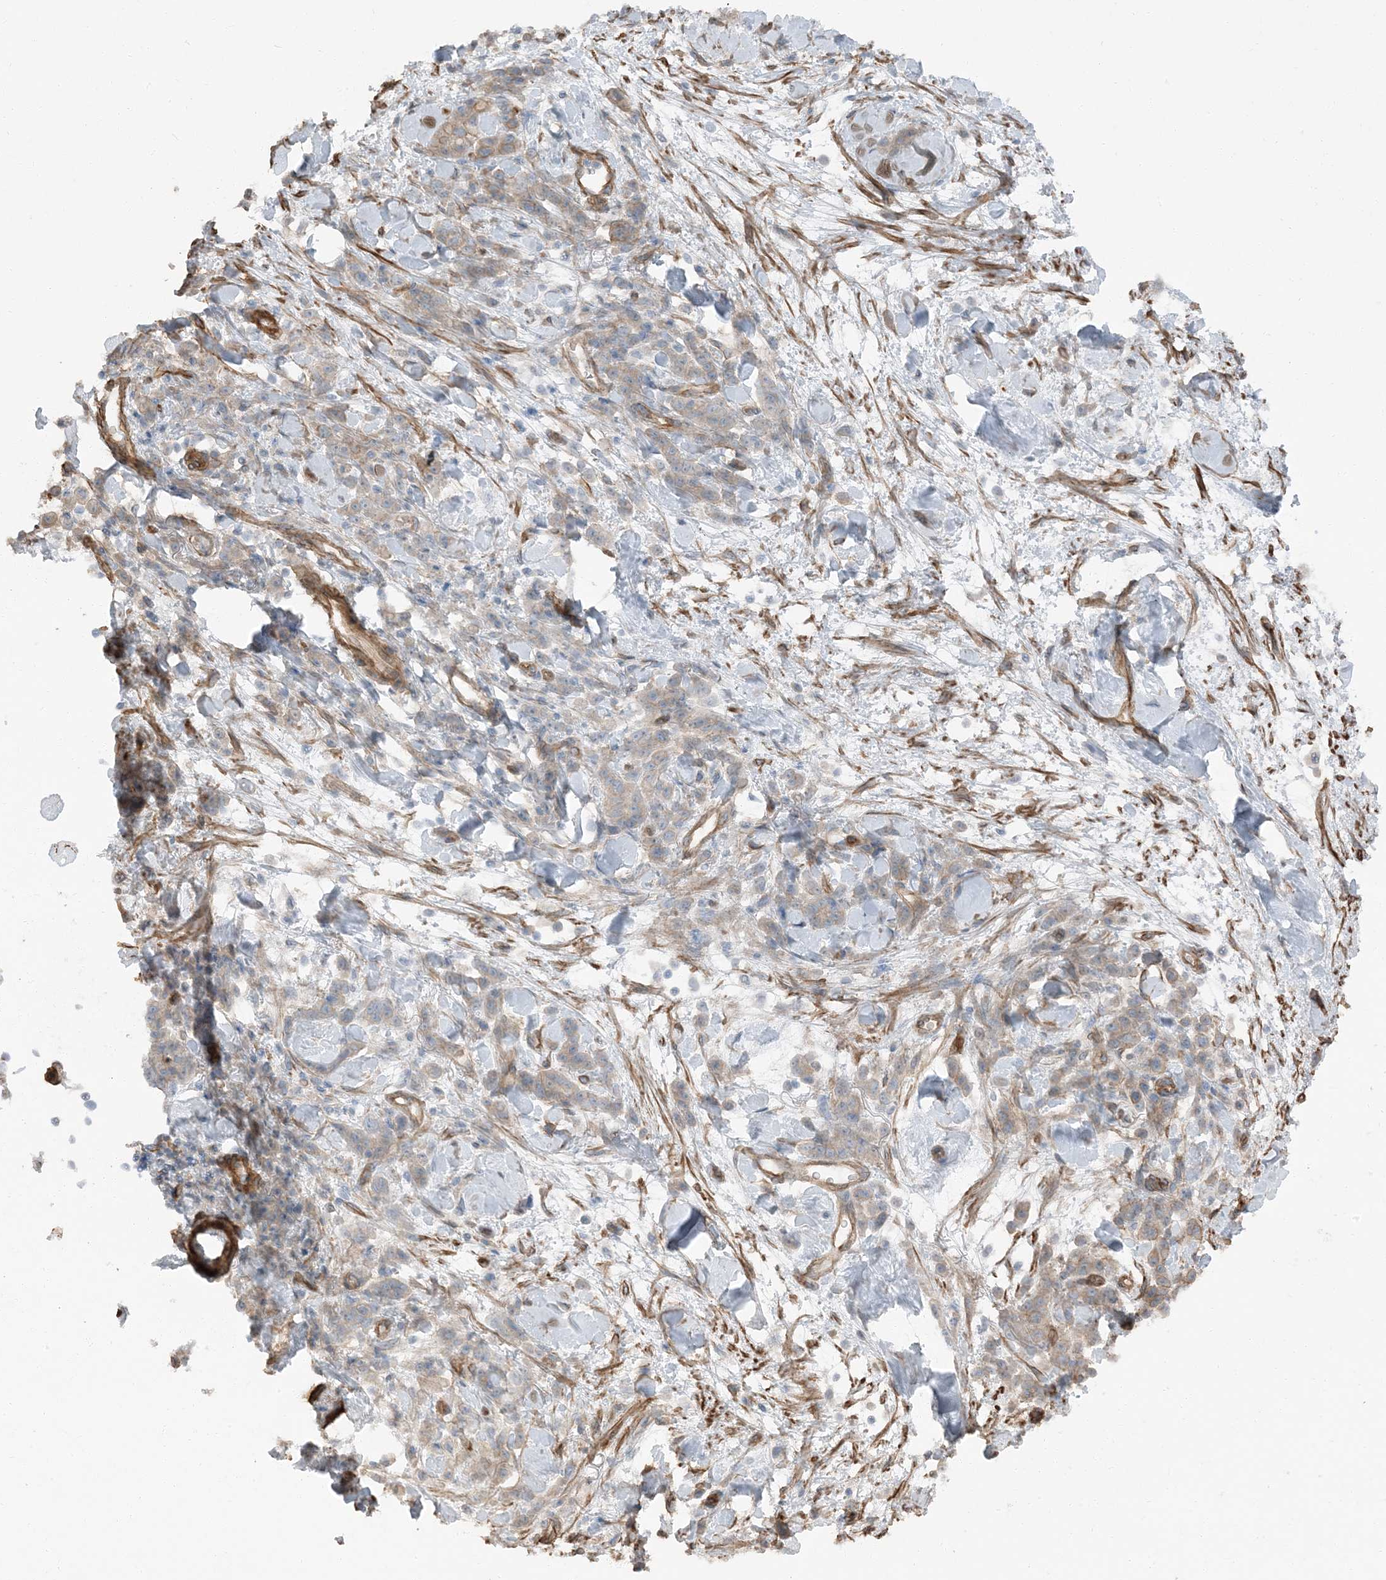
{"staining": {"intensity": "weak", "quantity": "25%-75%", "location": "cytoplasmic/membranous"}, "tissue": "stomach cancer", "cell_type": "Tumor cells", "image_type": "cancer", "snomed": [{"axis": "morphology", "description": "Normal tissue, NOS"}, {"axis": "morphology", "description": "Adenocarcinoma, NOS"}, {"axis": "topography", "description": "Stomach"}], "caption": "IHC staining of adenocarcinoma (stomach), which demonstrates low levels of weak cytoplasmic/membranous positivity in approximately 25%-75% of tumor cells indicating weak cytoplasmic/membranous protein positivity. The staining was performed using DAB (3,3'-diaminobenzidine) (brown) for protein detection and nuclei were counterstained in hematoxylin (blue).", "gene": "ZFP90", "patient": {"sex": "male", "age": 82}}